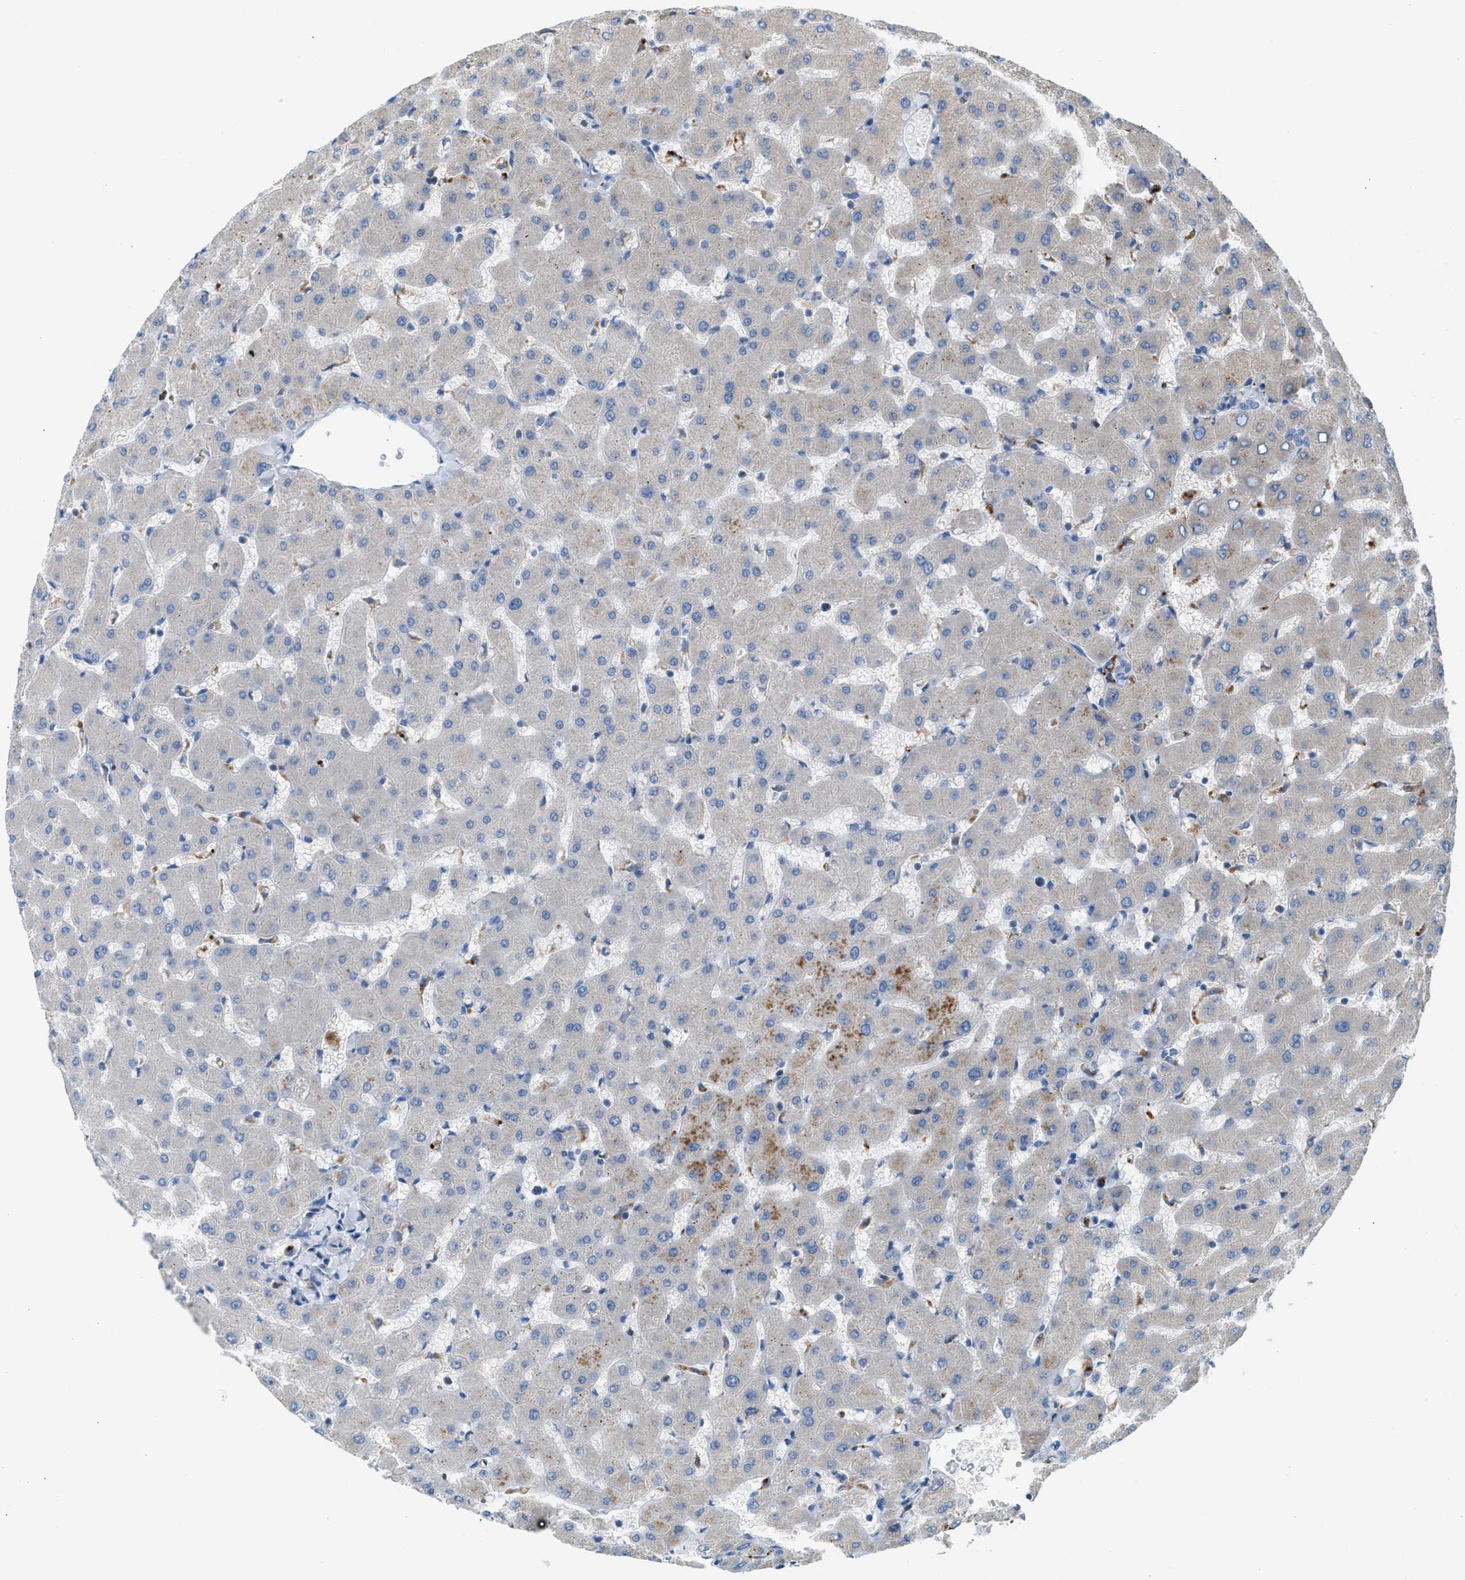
{"staining": {"intensity": "negative", "quantity": "none", "location": "none"}, "tissue": "liver", "cell_type": "Cholangiocytes", "image_type": "normal", "snomed": [{"axis": "morphology", "description": "Normal tissue, NOS"}, {"axis": "topography", "description": "Liver"}], "caption": "An immunohistochemistry (IHC) micrograph of normal liver is shown. There is no staining in cholangiocytes of liver.", "gene": "AOAH", "patient": {"sex": "female", "age": 63}}